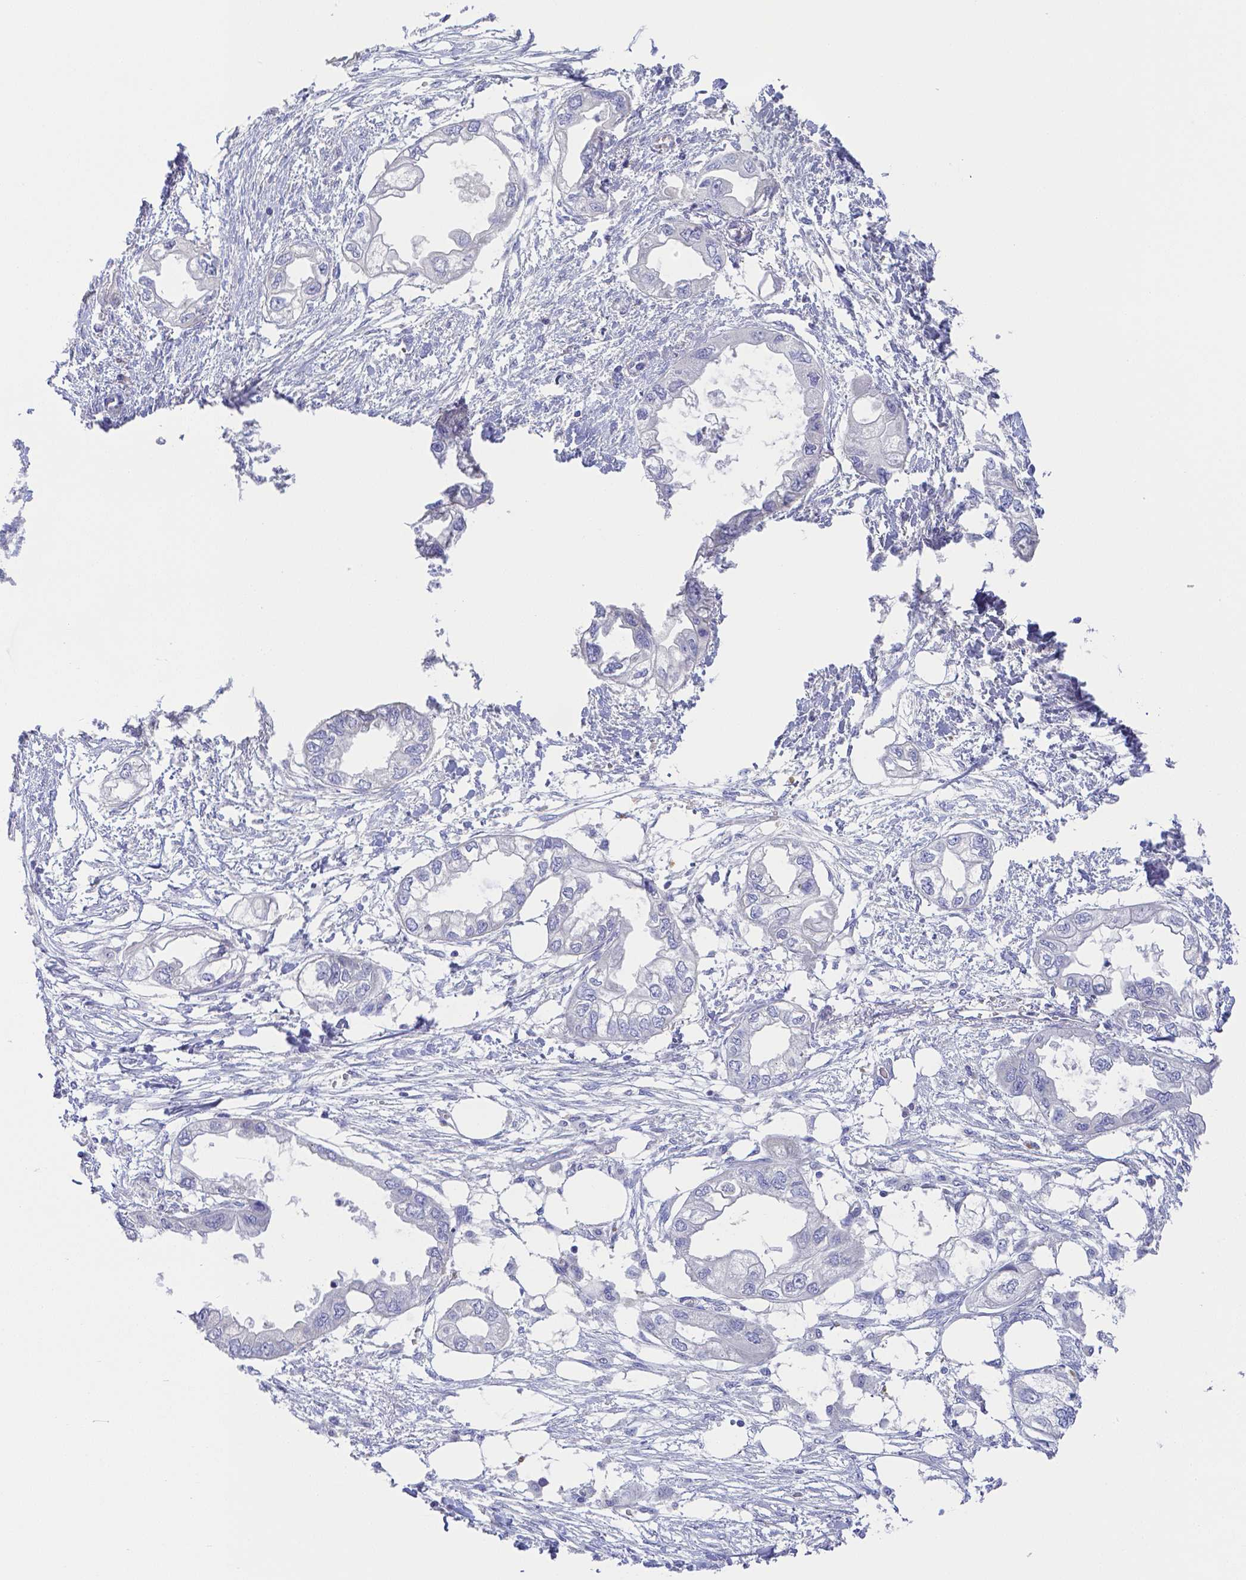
{"staining": {"intensity": "negative", "quantity": "none", "location": "none"}, "tissue": "endometrial cancer", "cell_type": "Tumor cells", "image_type": "cancer", "snomed": [{"axis": "morphology", "description": "Adenocarcinoma, NOS"}, {"axis": "morphology", "description": "Adenocarcinoma, metastatic, NOS"}, {"axis": "topography", "description": "Adipose tissue"}, {"axis": "topography", "description": "Endometrium"}], "caption": "DAB (3,3'-diaminobenzidine) immunohistochemical staining of human endometrial cancer reveals no significant positivity in tumor cells. (Stains: DAB (3,3'-diaminobenzidine) IHC with hematoxylin counter stain, Microscopy: brightfield microscopy at high magnification).", "gene": "ZG16B", "patient": {"sex": "female", "age": 67}}